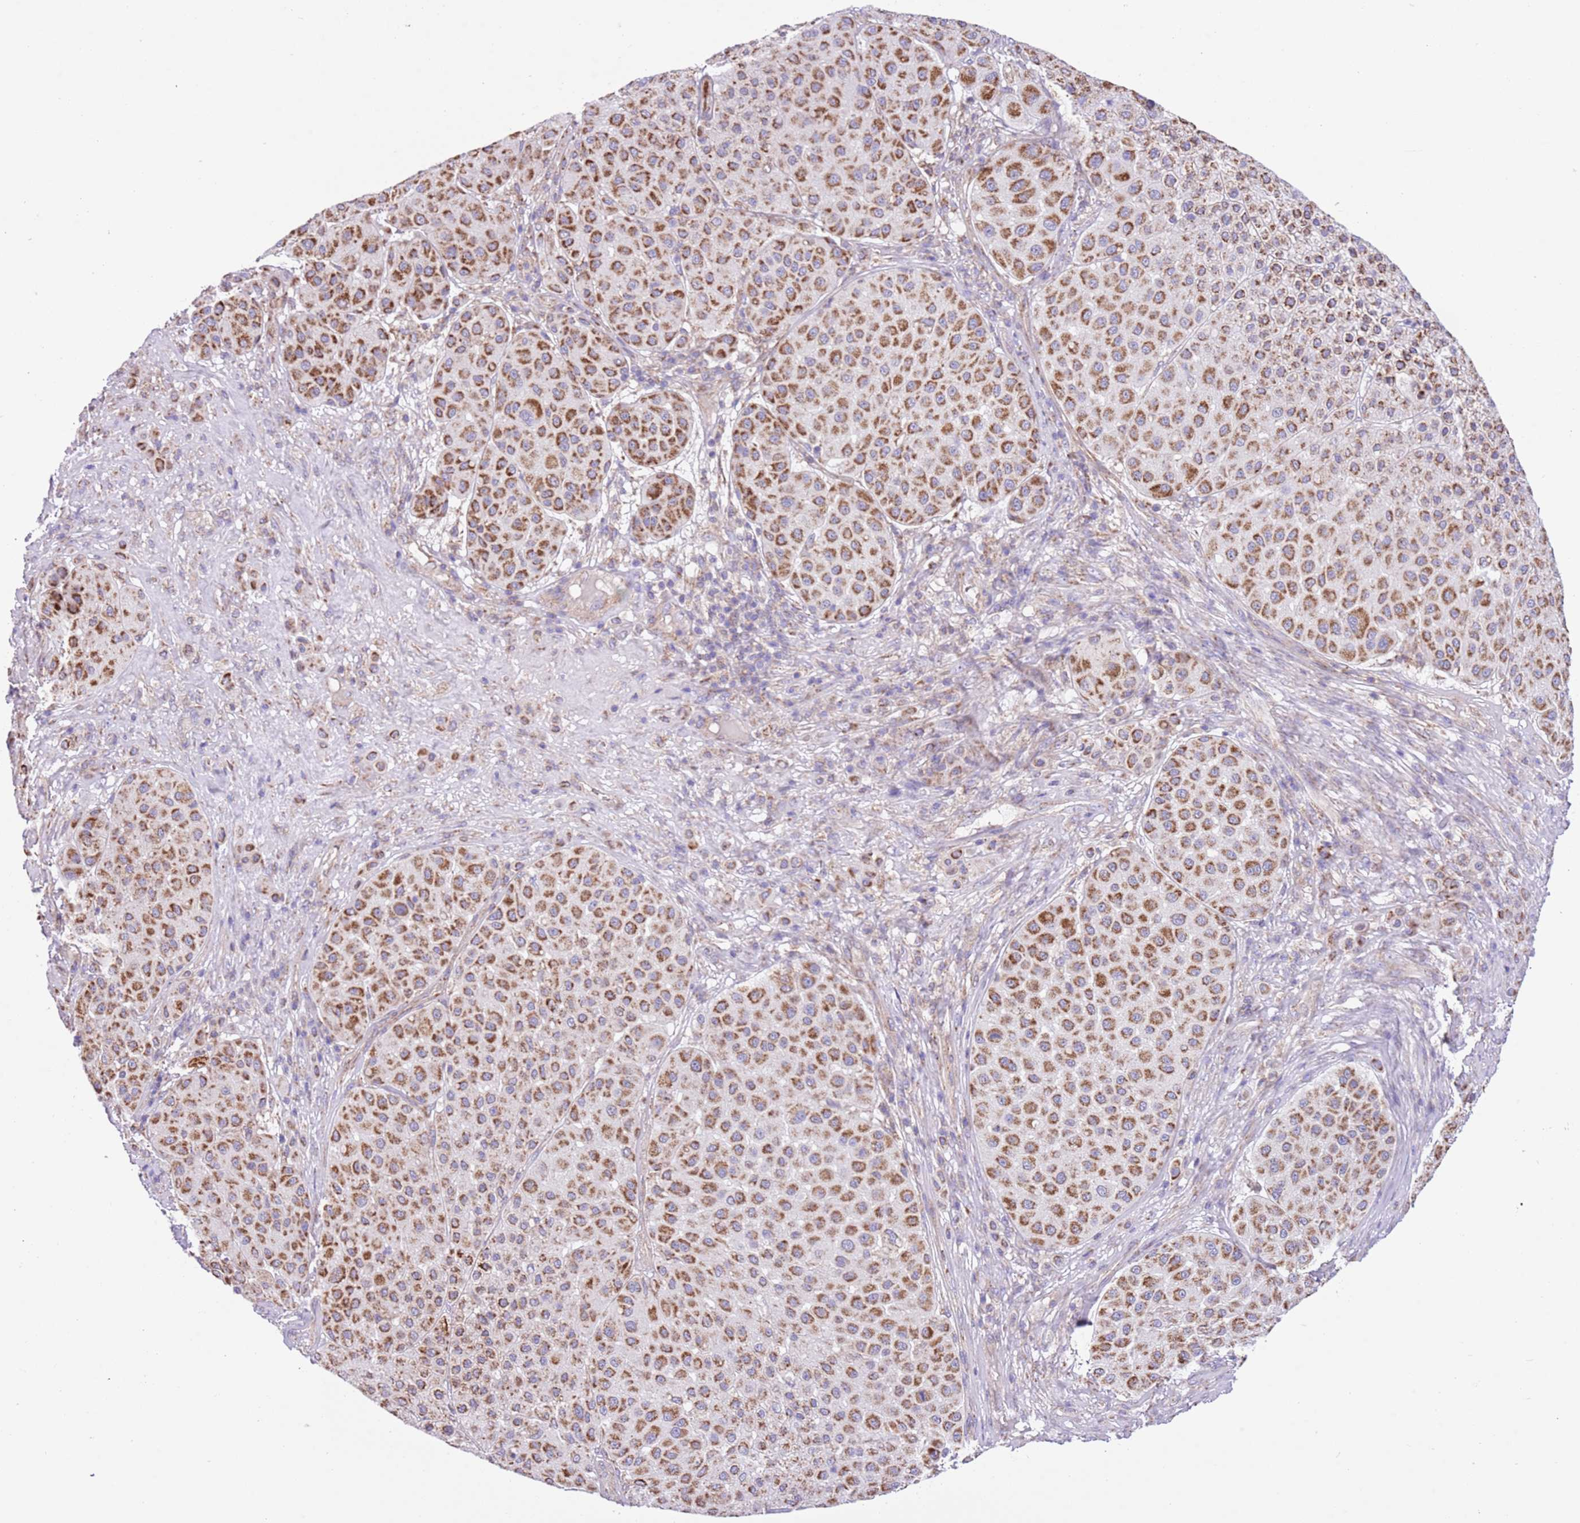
{"staining": {"intensity": "strong", "quantity": ">75%", "location": "cytoplasmic/membranous"}, "tissue": "melanoma", "cell_type": "Tumor cells", "image_type": "cancer", "snomed": [{"axis": "morphology", "description": "Malignant melanoma, Metastatic site"}, {"axis": "topography", "description": "Smooth muscle"}], "caption": "Melanoma tissue shows strong cytoplasmic/membranous positivity in approximately >75% of tumor cells, visualized by immunohistochemistry.", "gene": "SS18L2", "patient": {"sex": "male", "age": 41}}